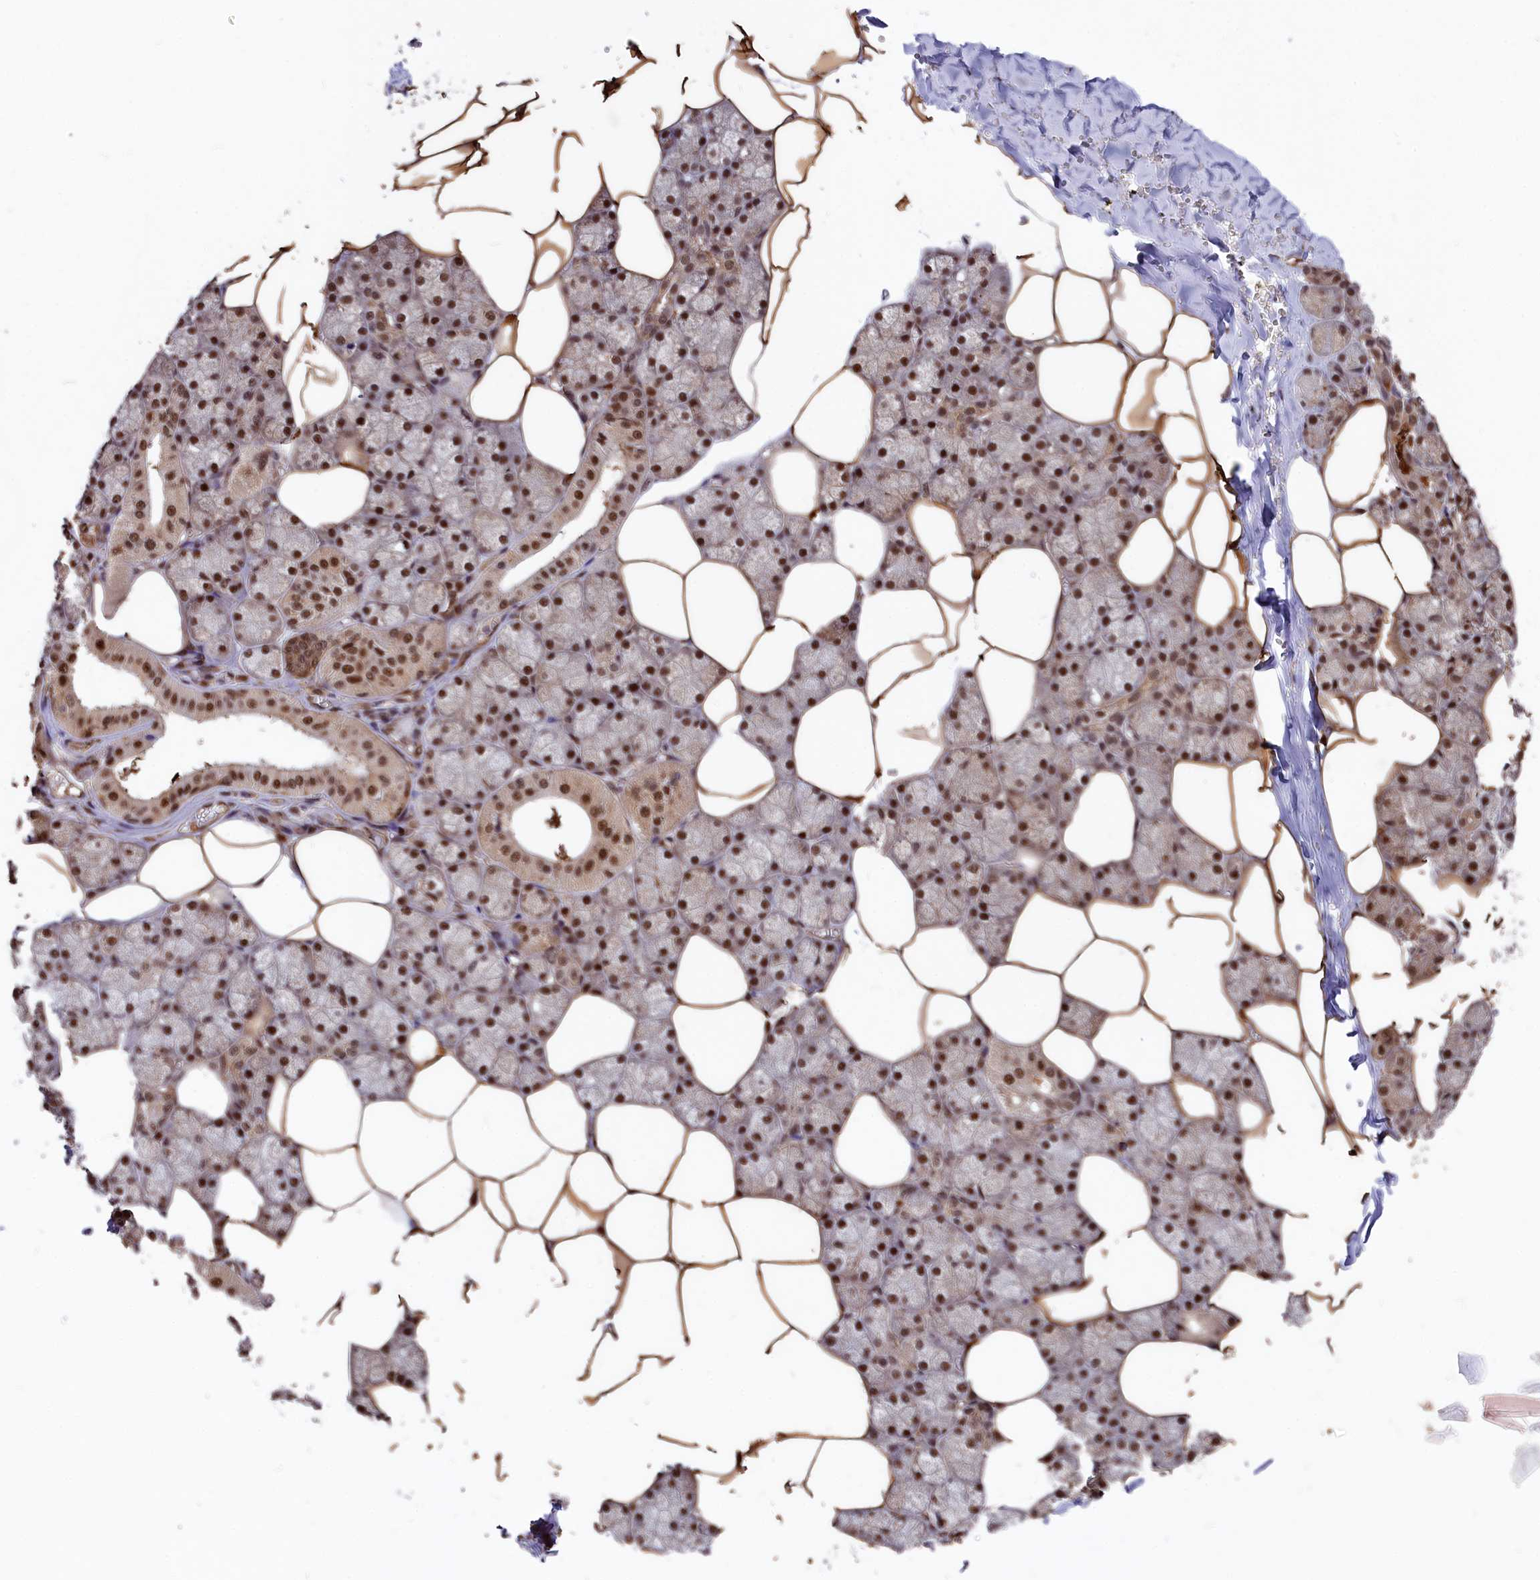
{"staining": {"intensity": "strong", "quantity": ">75%", "location": "cytoplasmic/membranous,nuclear"}, "tissue": "salivary gland", "cell_type": "Glandular cells", "image_type": "normal", "snomed": [{"axis": "morphology", "description": "Normal tissue, NOS"}, {"axis": "topography", "description": "Salivary gland"}], "caption": "A high amount of strong cytoplasmic/membranous,nuclear positivity is present in approximately >75% of glandular cells in normal salivary gland.", "gene": "ADRM1", "patient": {"sex": "male", "age": 62}}